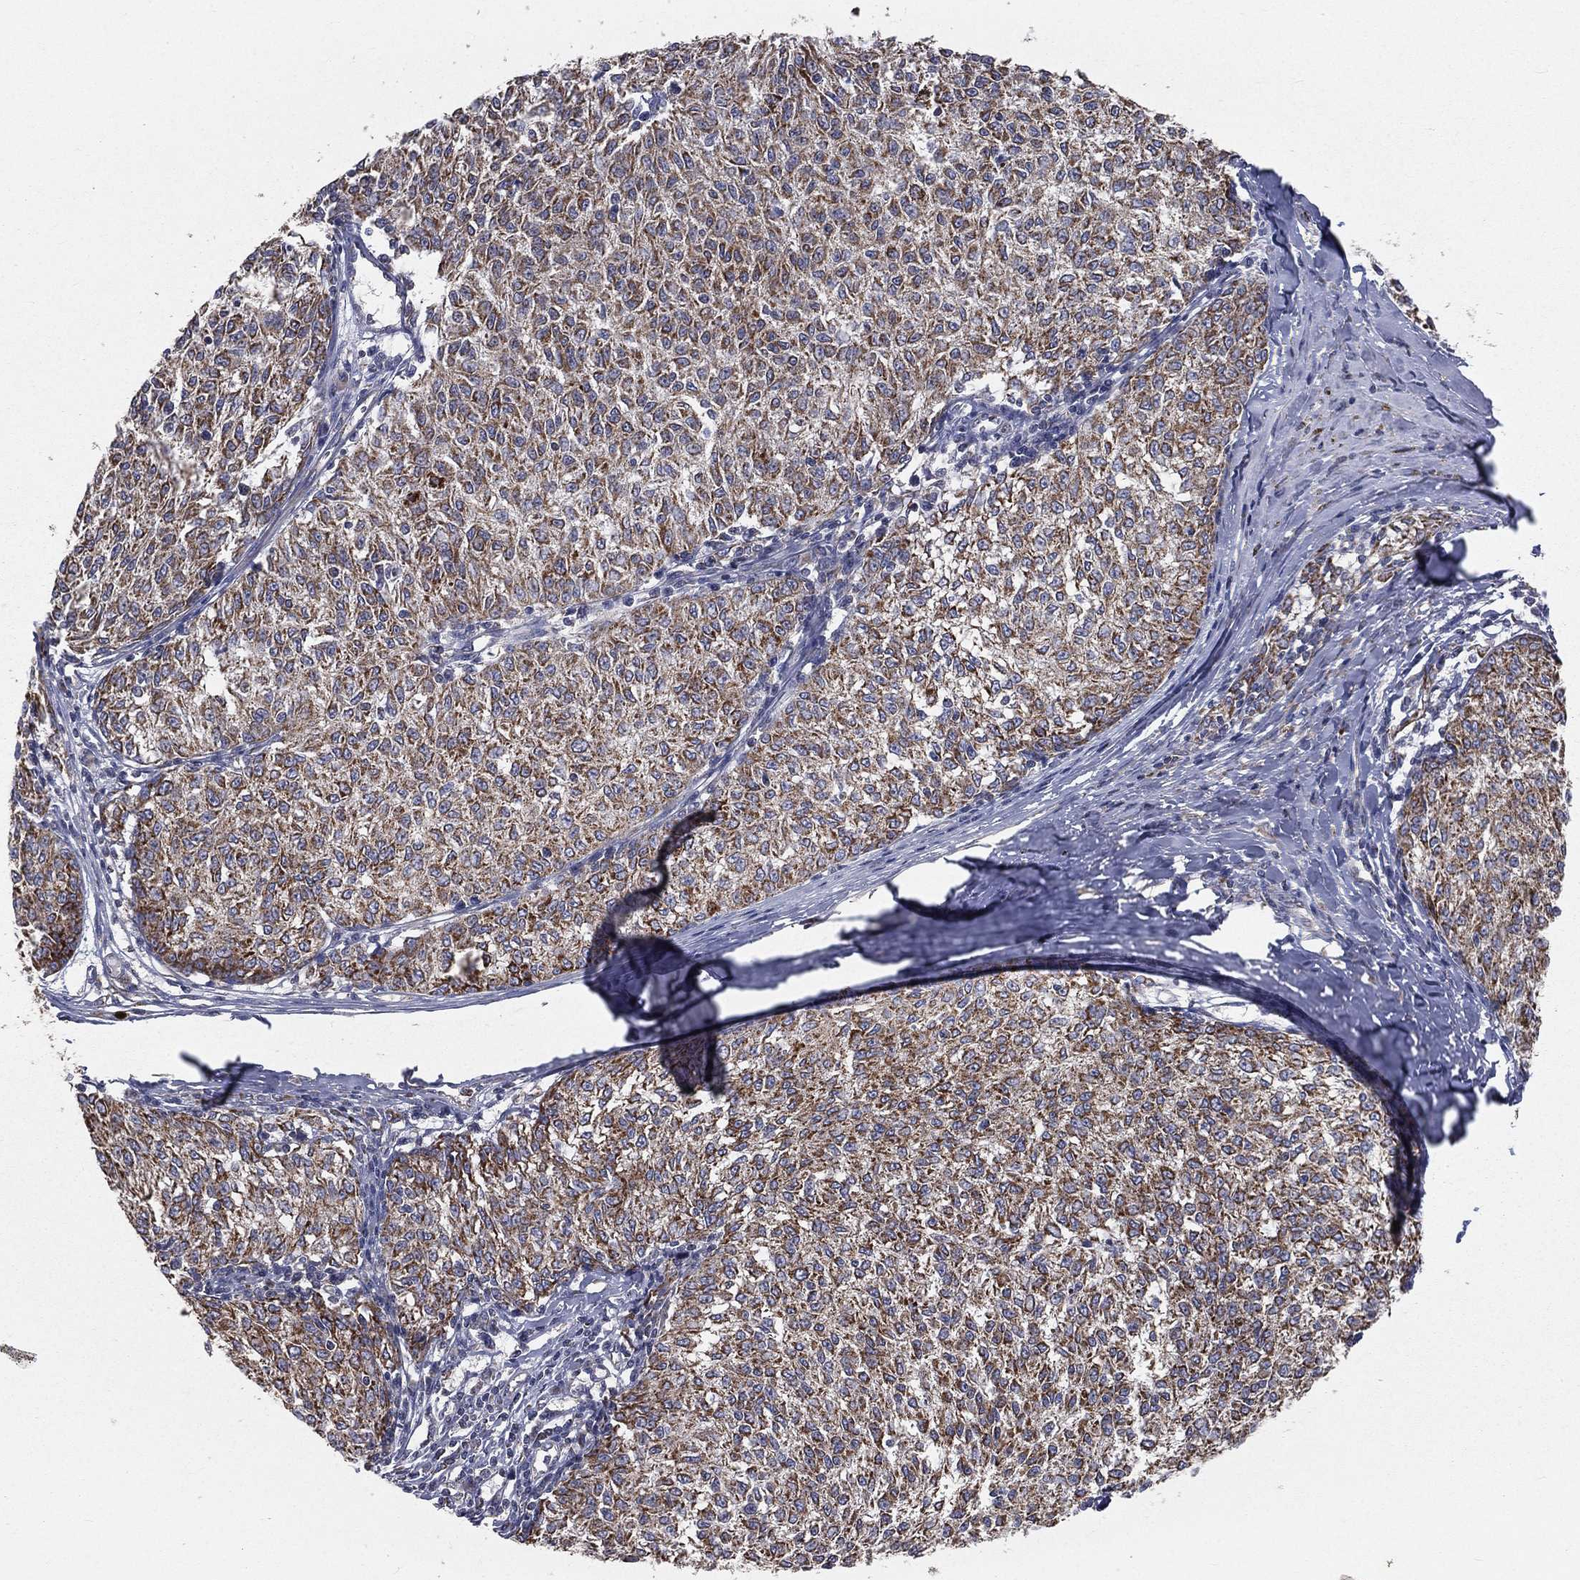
{"staining": {"intensity": "moderate", "quantity": ">75%", "location": "cytoplasmic/membranous"}, "tissue": "melanoma", "cell_type": "Tumor cells", "image_type": "cancer", "snomed": [{"axis": "morphology", "description": "Malignant melanoma, NOS"}, {"axis": "topography", "description": "Skin"}], "caption": "Moderate cytoplasmic/membranous positivity for a protein is seen in approximately >75% of tumor cells of malignant melanoma using immunohistochemistry (IHC).", "gene": "HADH", "patient": {"sex": "female", "age": 72}}